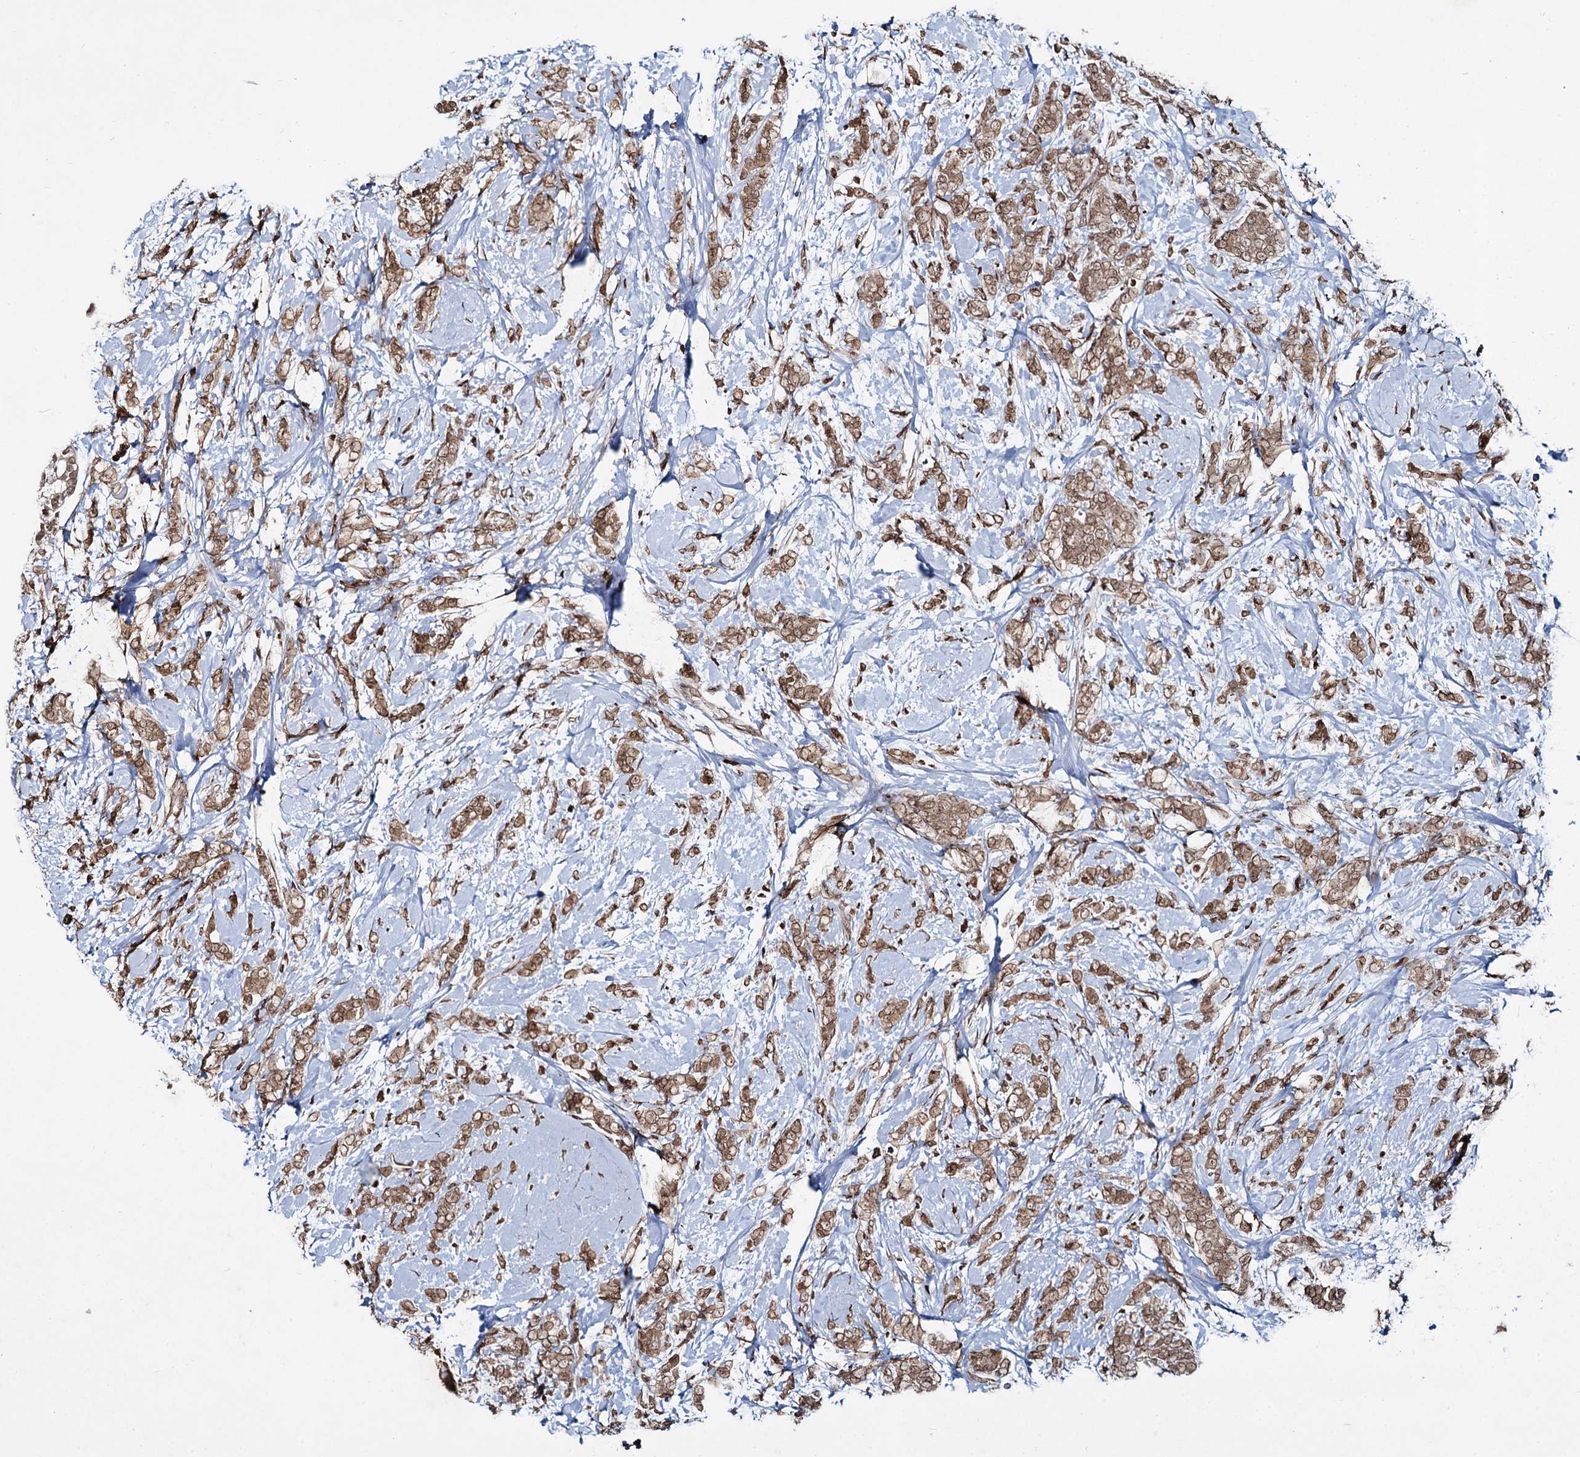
{"staining": {"intensity": "moderate", "quantity": ">75%", "location": "cytoplasmic/membranous,nuclear"}, "tissue": "breast cancer", "cell_type": "Tumor cells", "image_type": "cancer", "snomed": [{"axis": "morphology", "description": "Lobular carcinoma"}, {"axis": "topography", "description": "Breast"}], "caption": "Brown immunohistochemical staining in human lobular carcinoma (breast) displays moderate cytoplasmic/membranous and nuclear staining in about >75% of tumor cells.", "gene": "RNF6", "patient": {"sex": "female", "age": 58}}